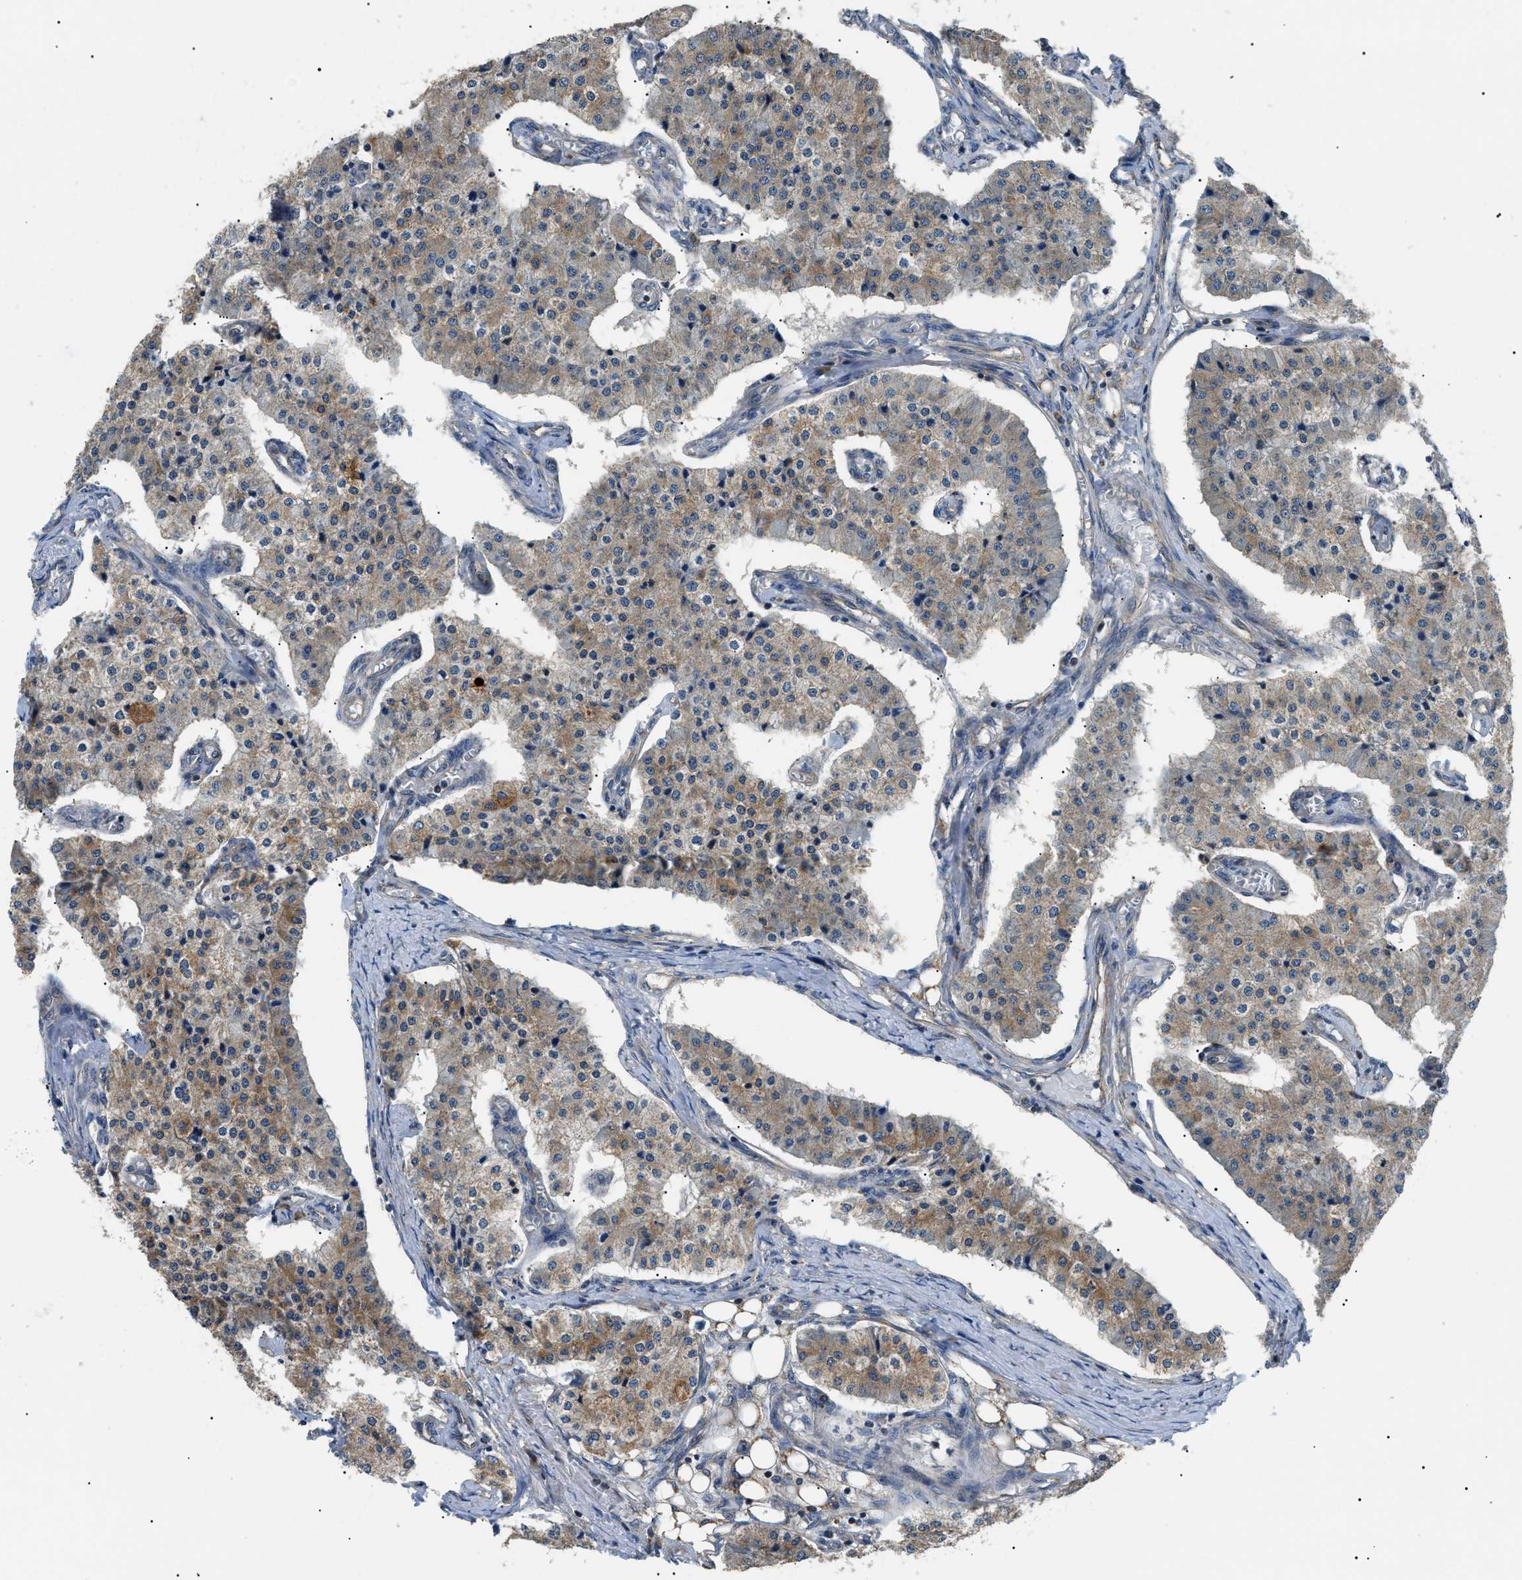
{"staining": {"intensity": "moderate", "quantity": "25%-75%", "location": "cytoplasmic/membranous"}, "tissue": "carcinoid", "cell_type": "Tumor cells", "image_type": "cancer", "snomed": [{"axis": "morphology", "description": "Carcinoid, malignant, NOS"}, {"axis": "topography", "description": "Colon"}], "caption": "Carcinoid tissue demonstrates moderate cytoplasmic/membranous staining in about 25%-75% of tumor cells, visualized by immunohistochemistry.", "gene": "SRPK1", "patient": {"sex": "female", "age": 52}}